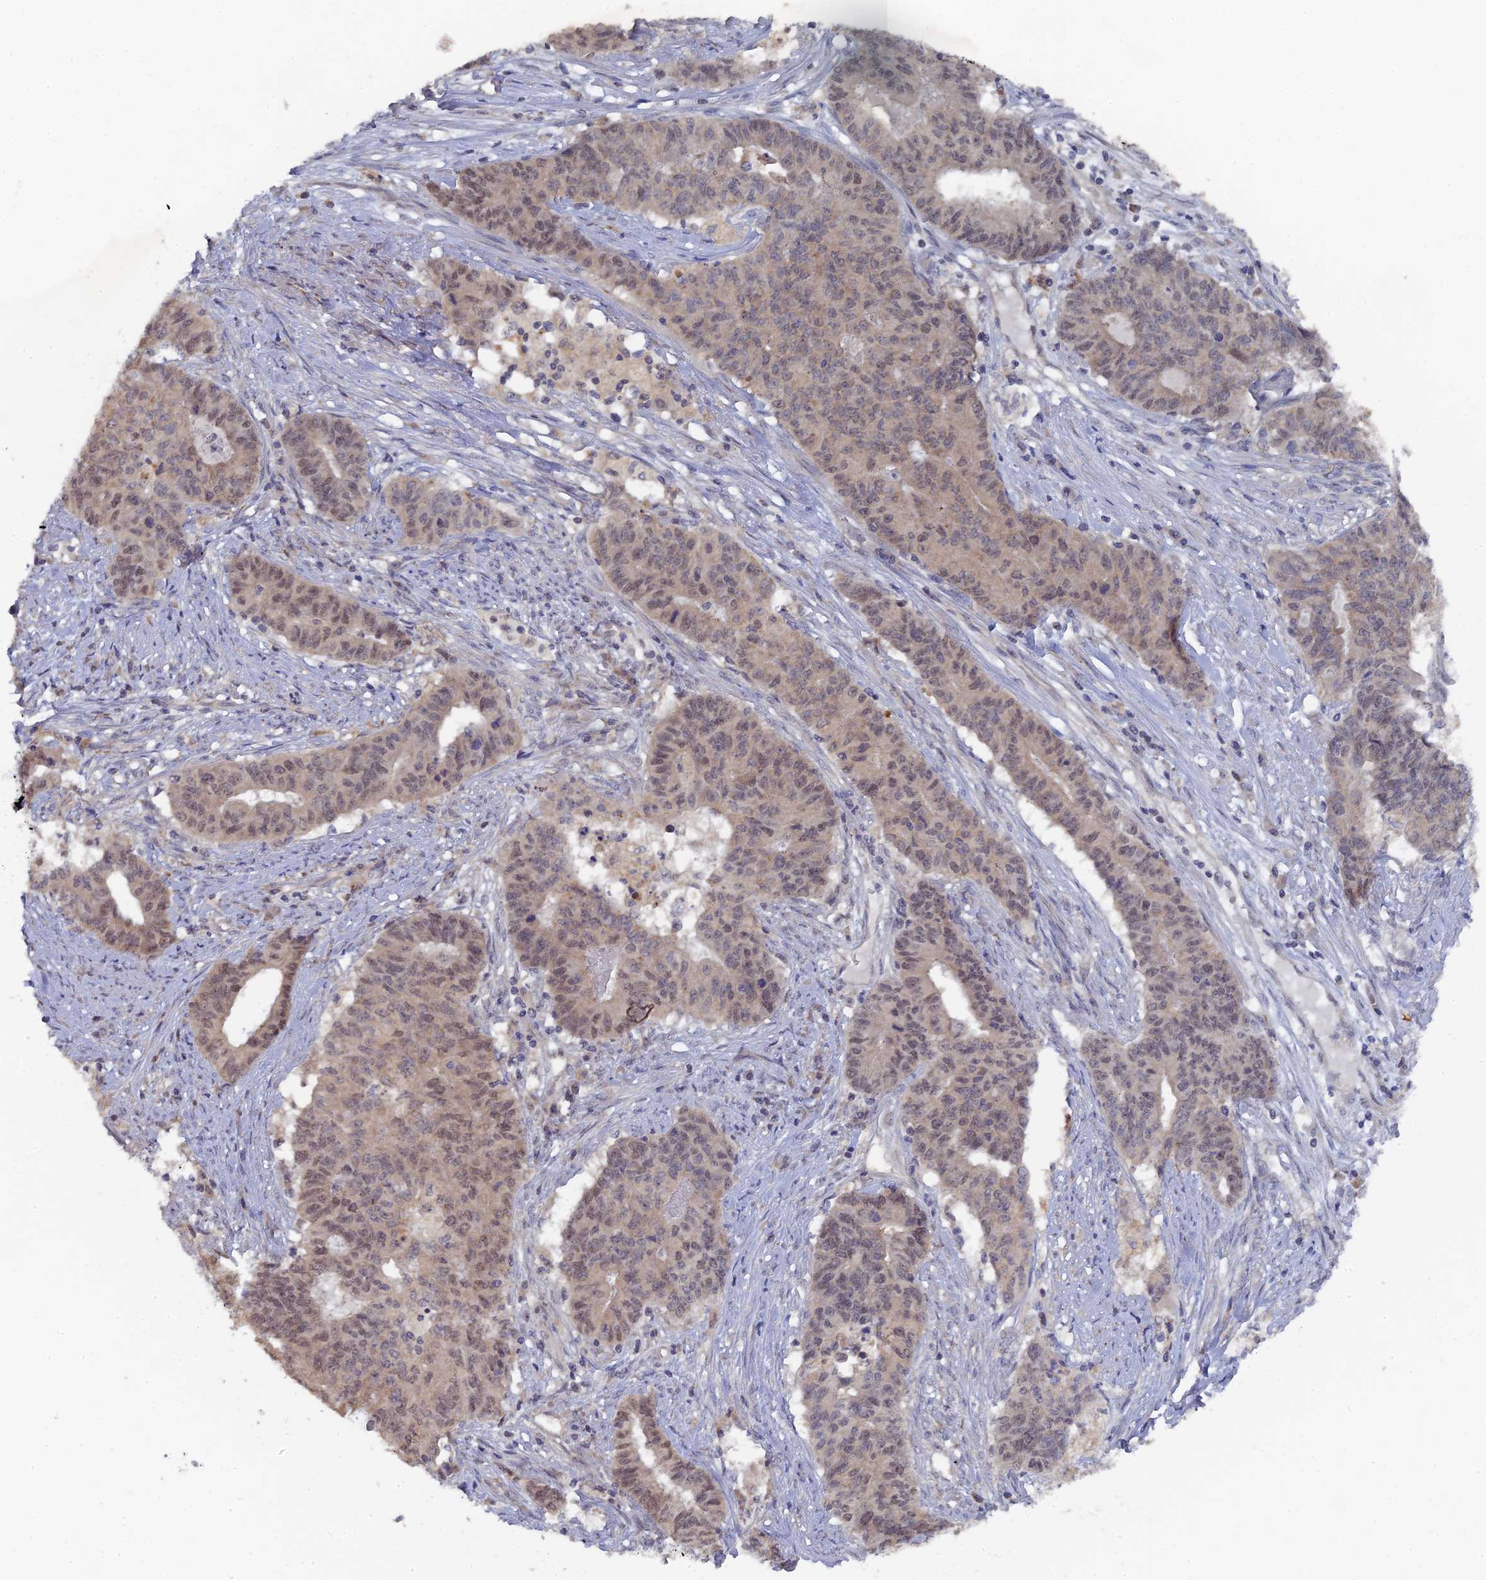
{"staining": {"intensity": "weak", "quantity": "25%-75%", "location": "nuclear"}, "tissue": "endometrial cancer", "cell_type": "Tumor cells", "image_type": "cancer", "snomed": [{"axis": "morphology", "description": "Adenocarcinoma, NOS"}, {"axis": "topography", "description": "Endometrium"}], "caption": "Immunohistochemistry photomicrograph of neoplastic tissue: endometrial adenocarcinoma stained using immunohistochemistry shows low levels of weak protein expression localized specifically in the nuclear of tumor cells, appearing as a nuclear brown color.", "gene": "MIGA2", "patient": {"sex": "female", "age": 59}}